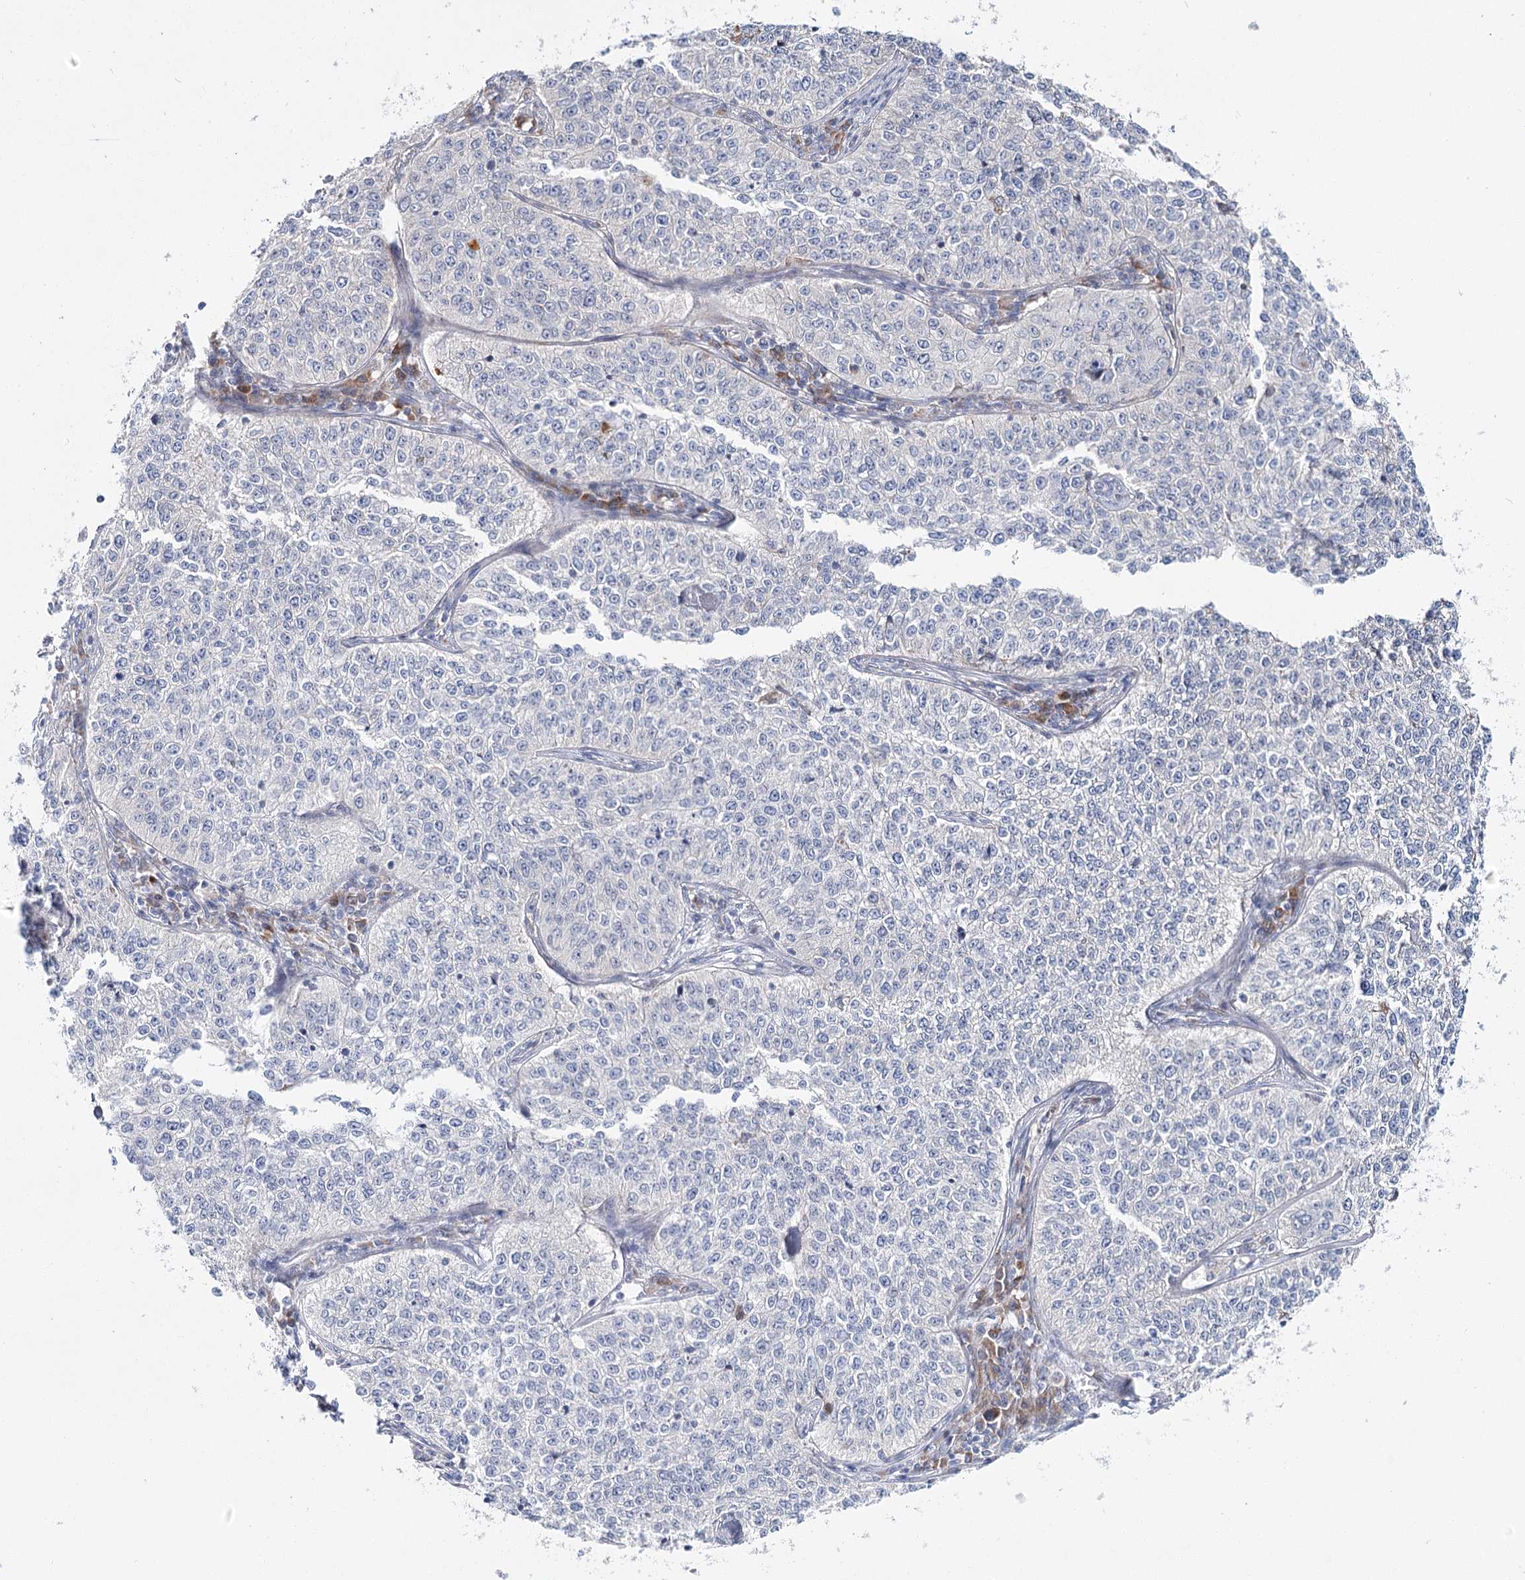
{"staining": {"intensity": "negative", "quantity": "none", "location": "none"}, "tissue": "cervical cancer", "cell_type": "Tumor cells", "image_type": "cancer", "snomed": [{"axis": "morphology", "description": "Squamous cell carcinoma, NOS"}, {"axis": "topography", "description": "Cervix"}], "caption": "Tumor cells are negative for brown protein staining in squamous cell carcinoma (cervical).", "gene": "CPLANE1", "patient": {"sex": "female", "age": 35}}